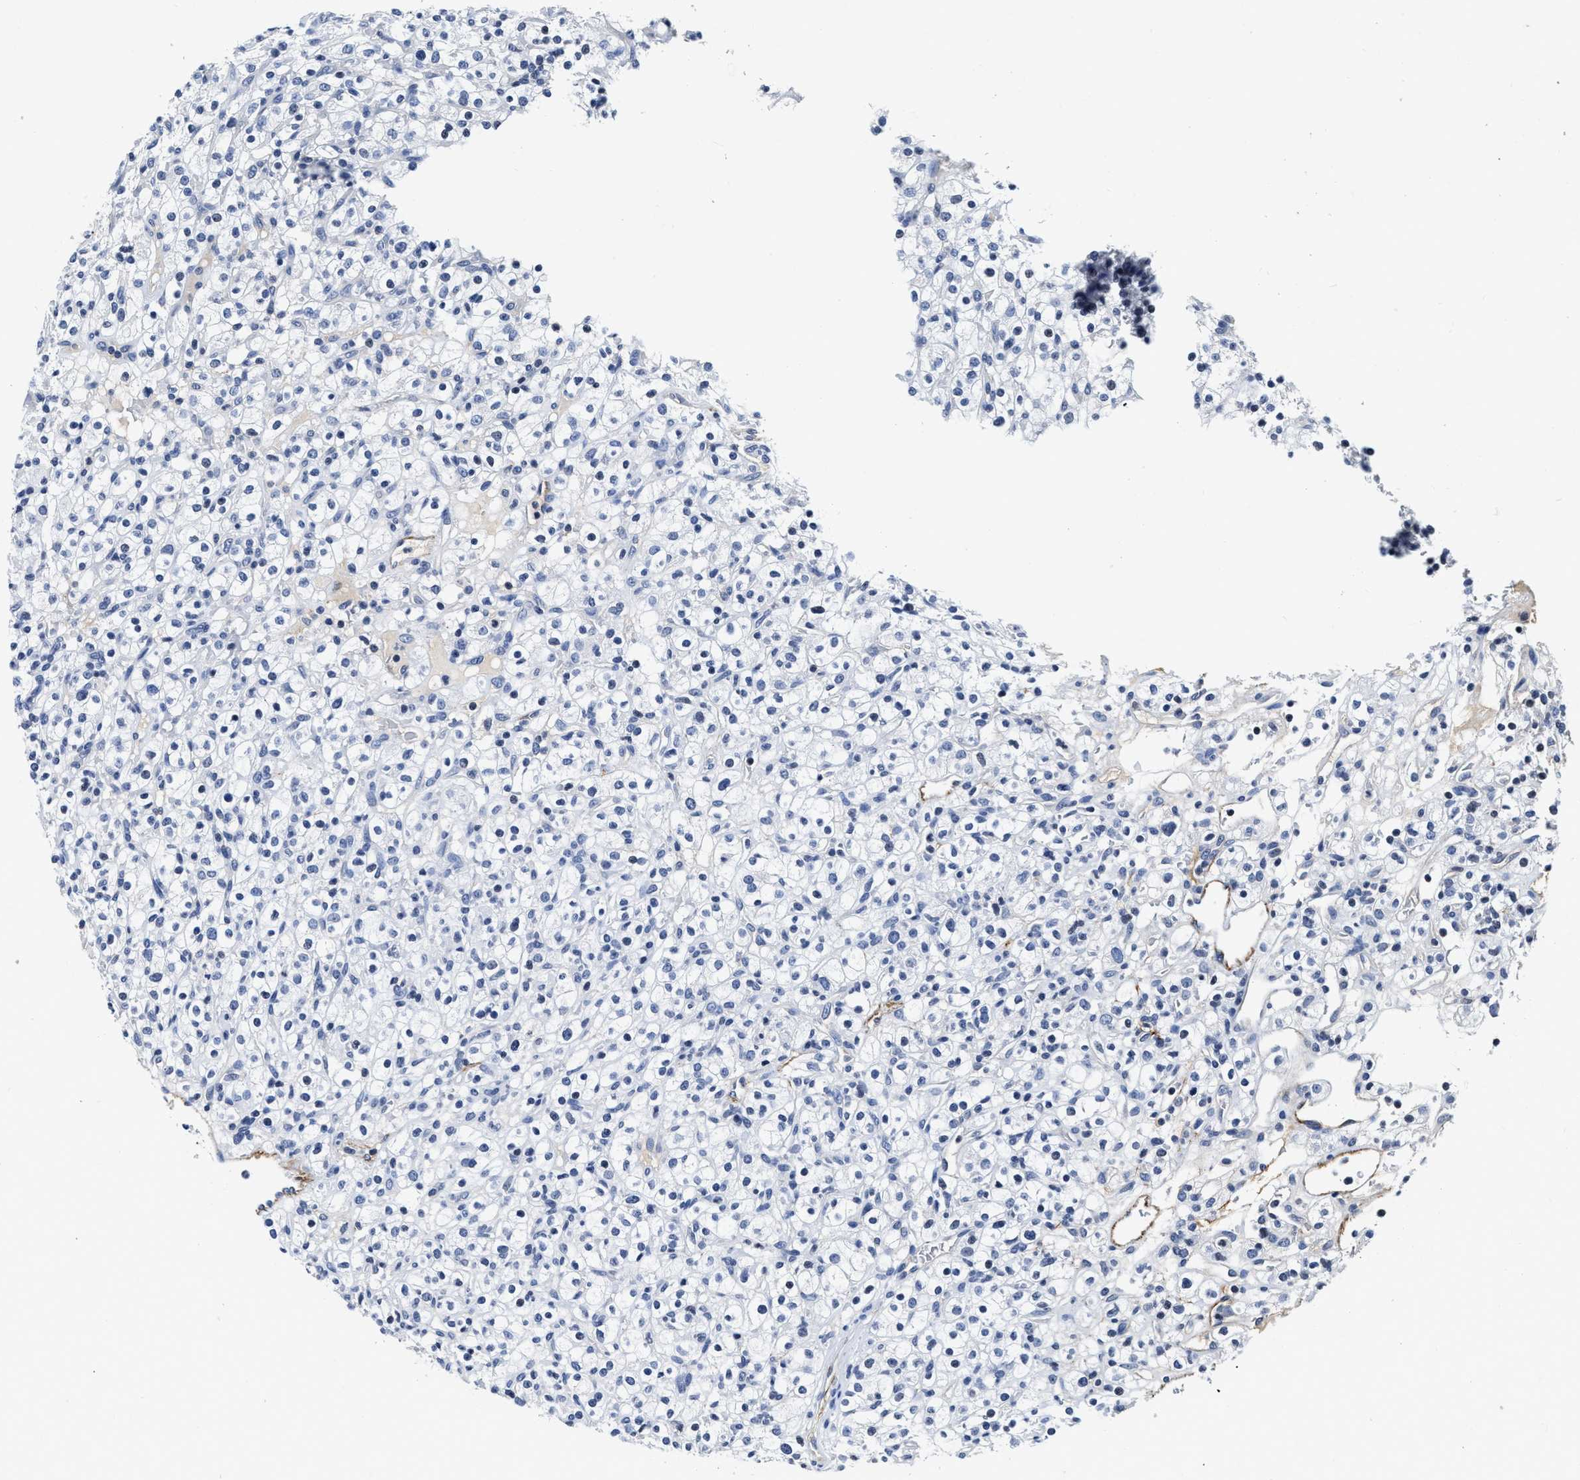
{"staining": {"intensity": "negative", "quantity": "none", "location": "none"}, "tissue": "renal cancer", "cell_type": "Tumor cells", "image_type": "cancer", "snomed": [{"axis": "morphology", "description": "Normal tissue, NOS"}, {"axis": "morphology", "description": "Adenocarcinoma, NOS"}, {"axis": "topography", "description": "Kidney"}], "caption": "IHC of human renal adenocarcinoma exhibits no positivity in tumor cells.", "gene": "FBLN2", "patient": {"sex": "female", "age": 72}}